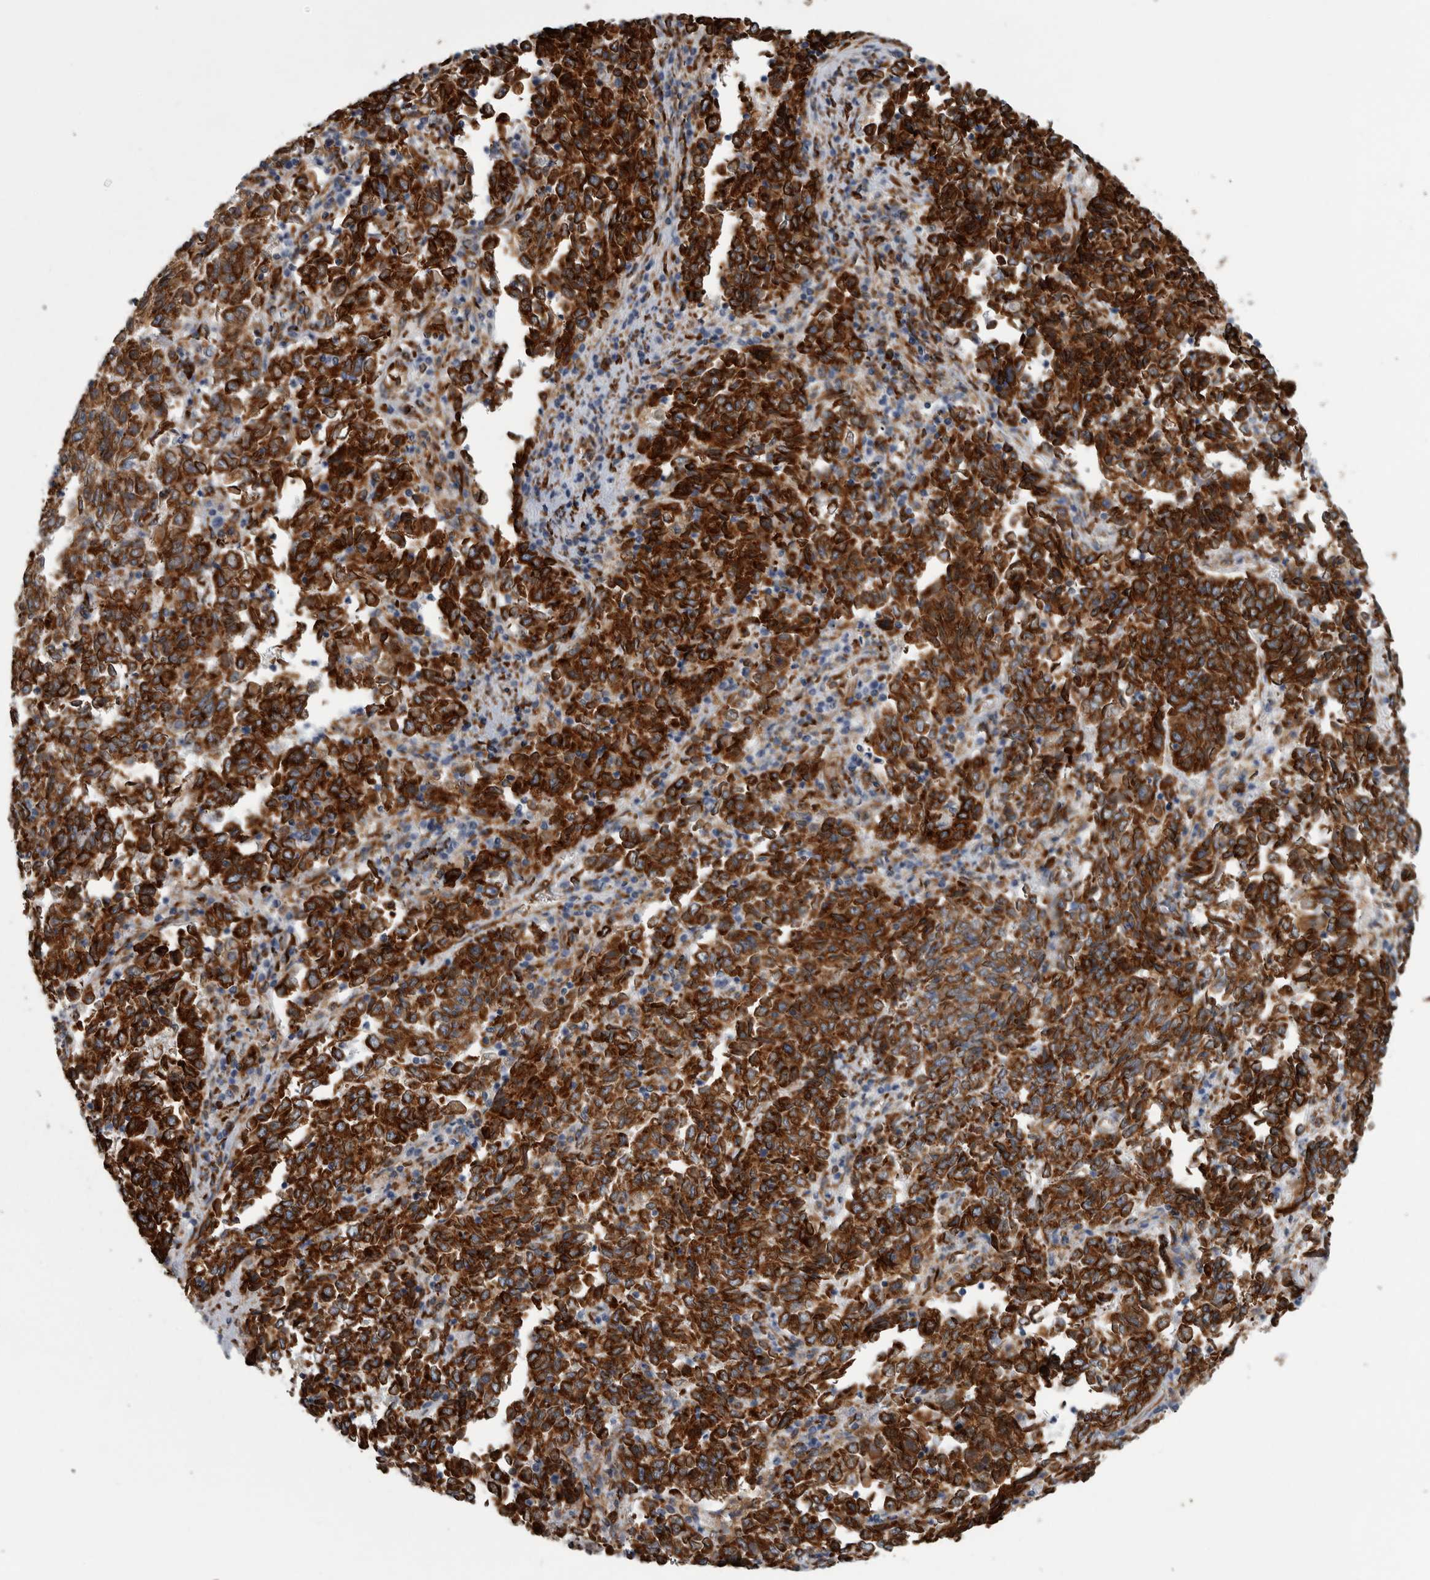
{"staining": {"intensity": "strong", "quantity": ">75%", "location": "cytoplasmic/membranous"}, "tissue": "endometrial cancer", "cell_type": "Tumor cells", "image_type": "cancer", "snomed": [{"axis": "morphology", "description": "Adenocarcinoma, NOS"}, {"axis": "topography", "description": "Endometrium"}], "caption": "Brown immunohistochemical staining in adenocarcinoma (endometrial) exhibits strong cytoplasmic/membranous expression in approximately >75% of tumor cells. (IHC, brightfield microscopy, high magnification).", "gene": "FHIP2B", "patient": {"sex": "female", "age": 80}}